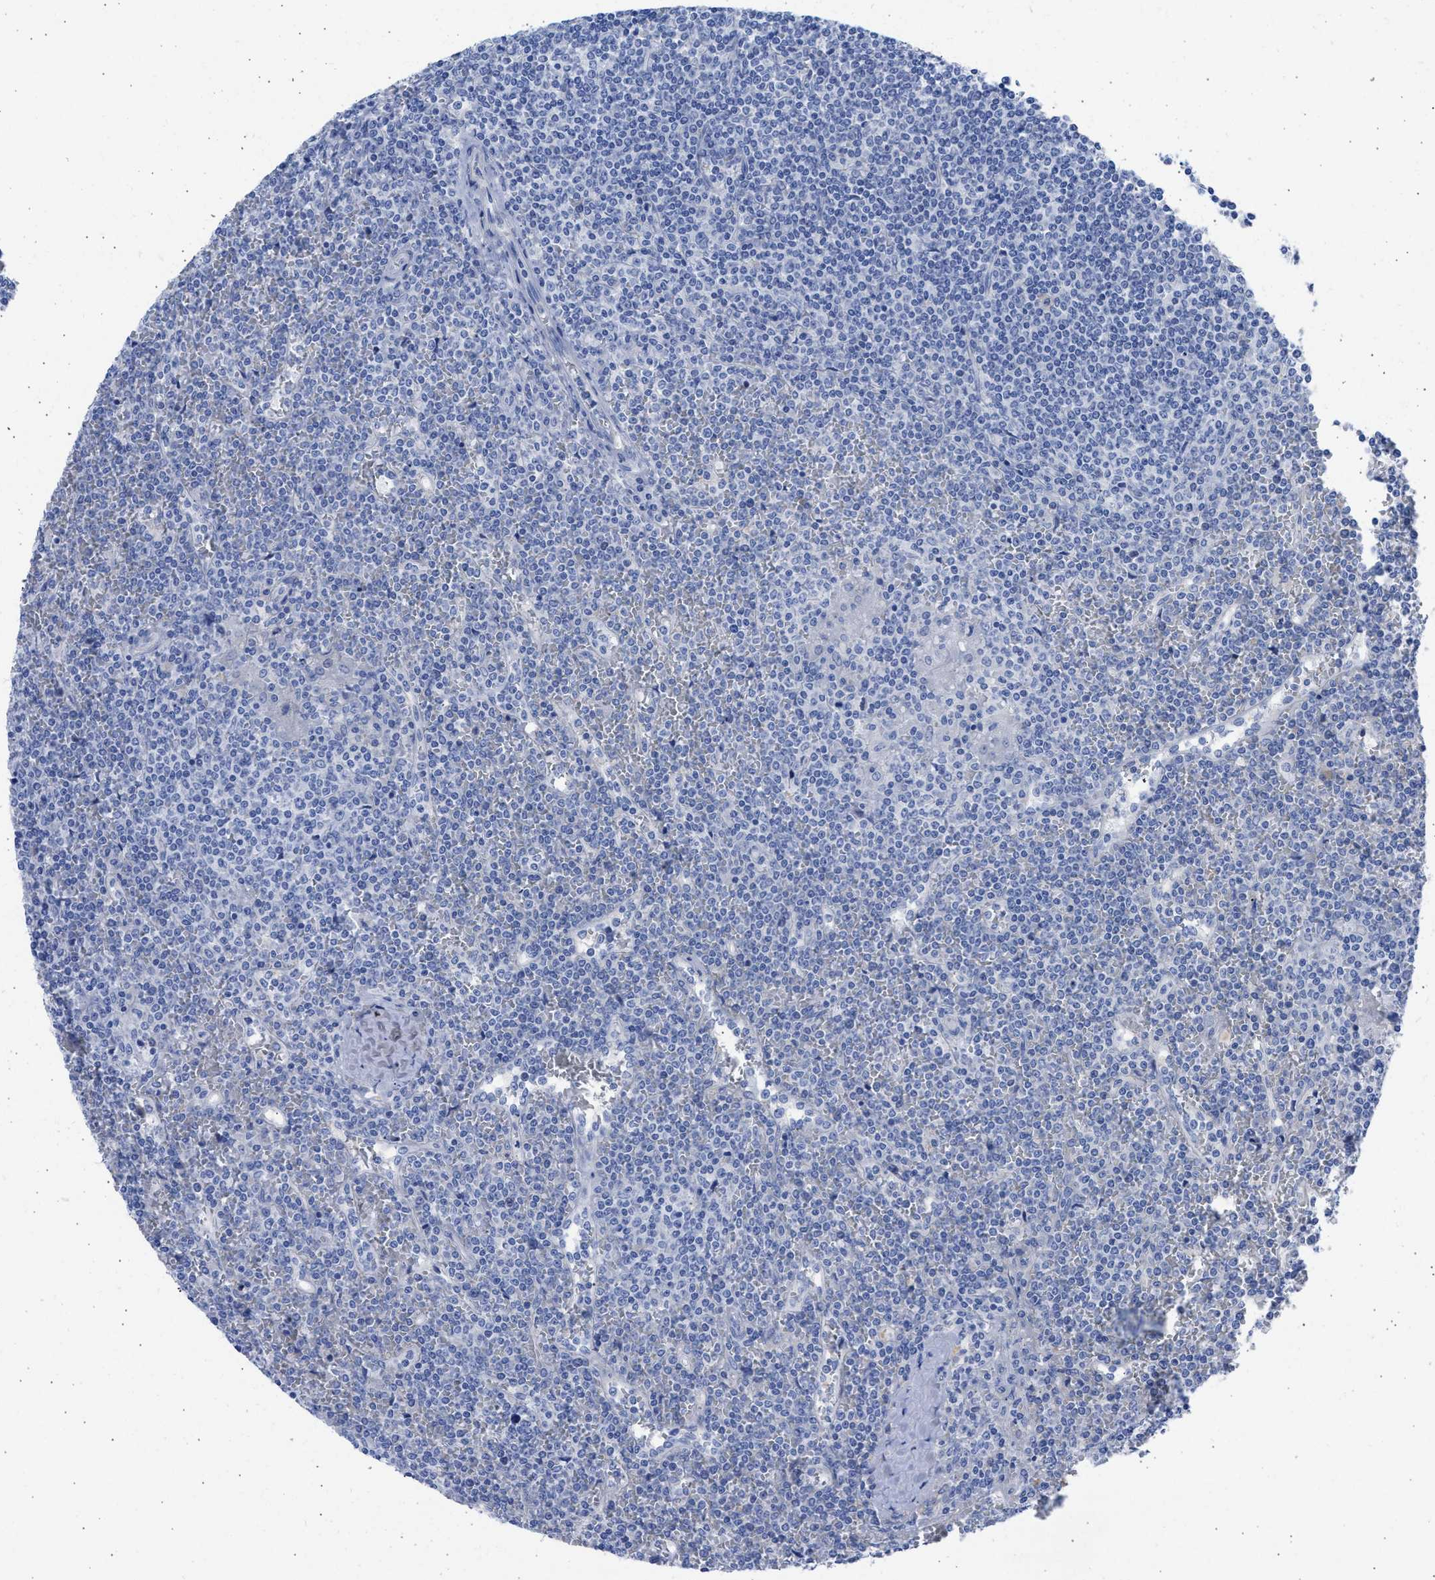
{"staining": {"intensity": "negative", "quantity": "none", "location": "none"}, "tissue": "lymphoma", "cell_type": "Tumor cells", "image_type": "cancer", "snomed": [{"axis": "morphology", "description": "Malignant lymphoma, non-Hodgkin's type, Low grade"}, {"axis": "topography", "description": "Spleen"}], "caption": "Immunohistochemical staining of low-grade malignant lymphoma, non-Hodgkin's type displays no significant expression in tumor cells.", "gene": "RSPH1", "patient": {"sex": "female", "age": 19}}